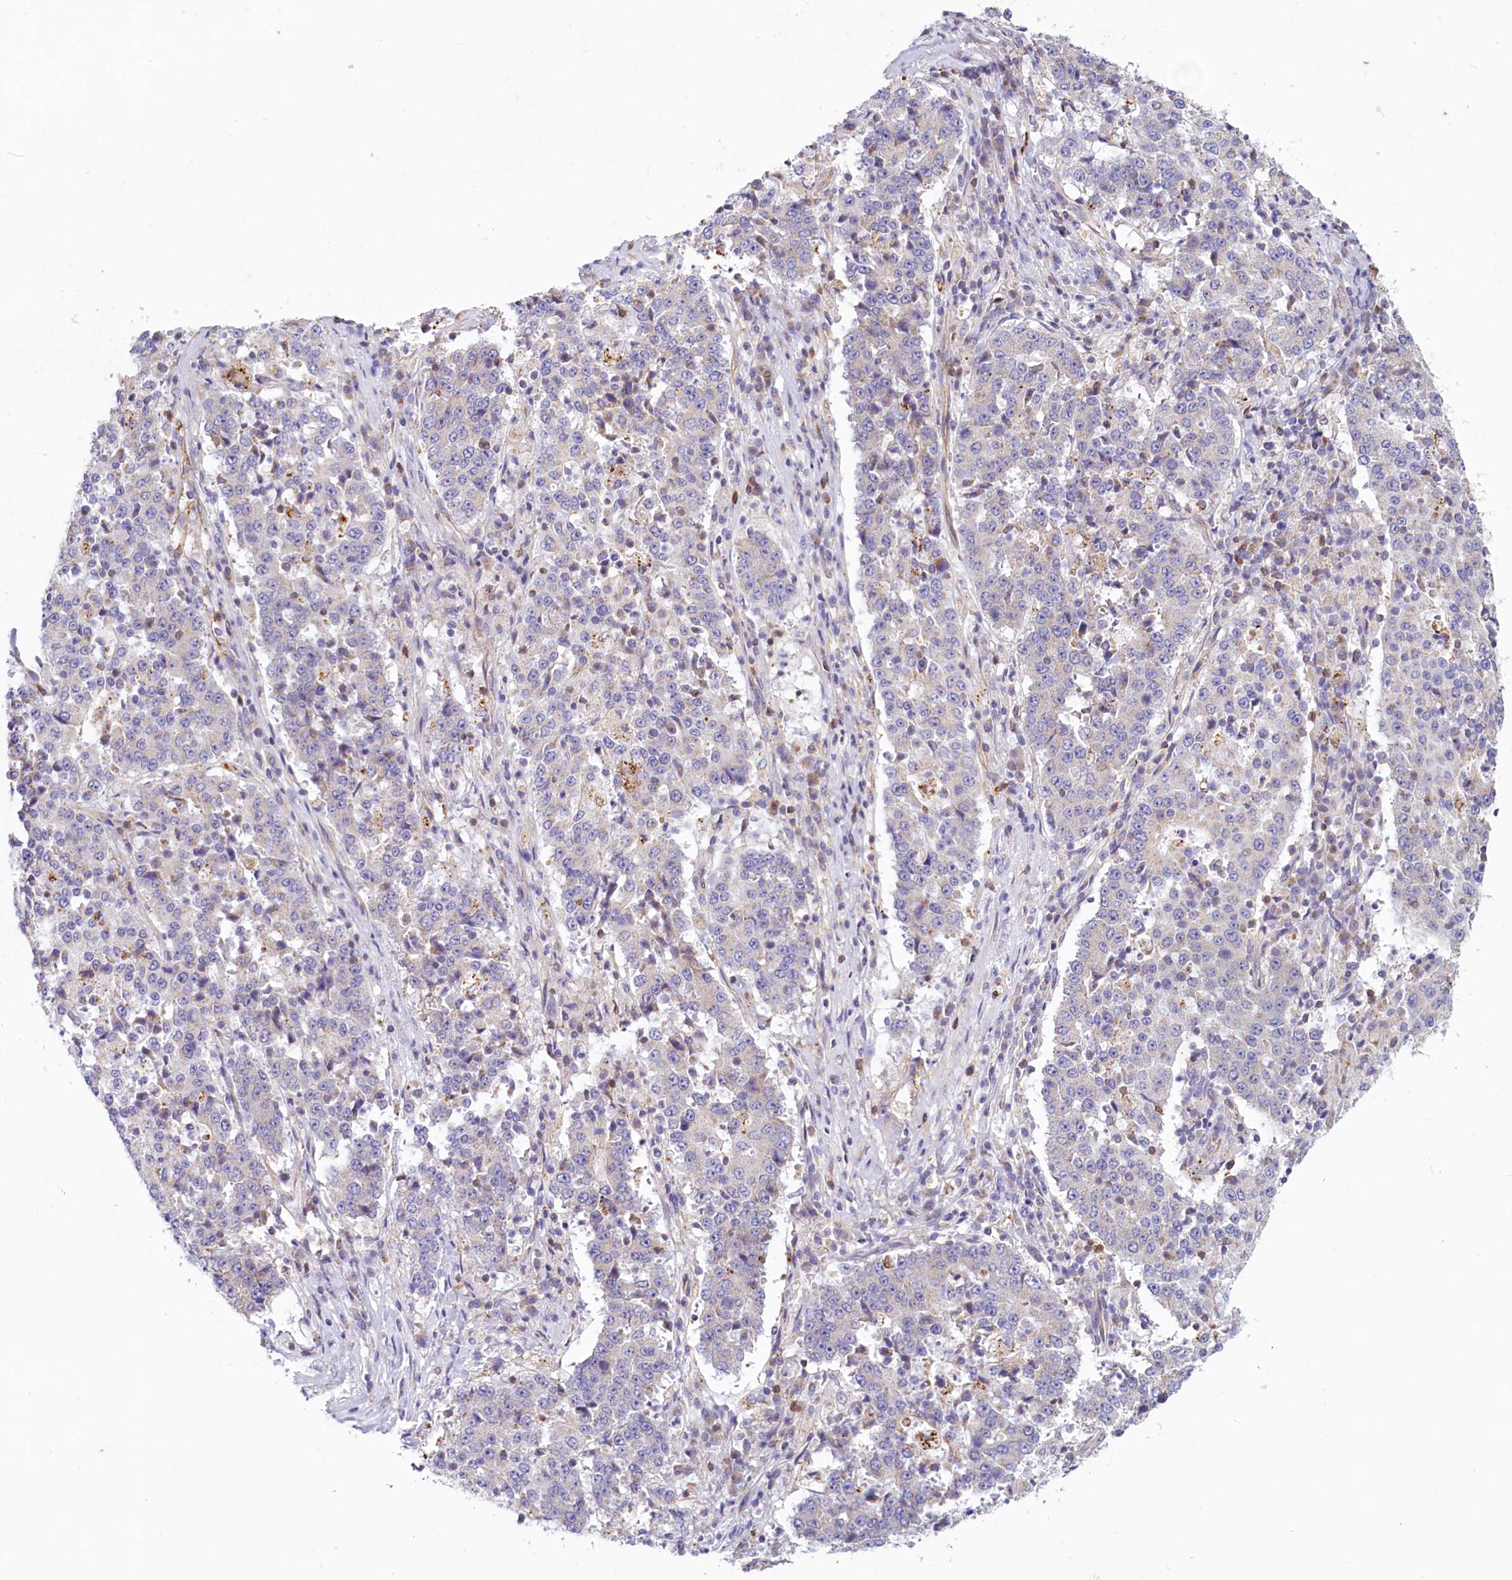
{"staining": {"intensity": "negative", "quantity": "none", "location": "none"}, "tissue": "stomach cancer", "cell_type": "Tumor cells", "image_type": "cancer", "snomed": [{"axis": "morphology", "description": "Adenocarcinoma, NOS"}, {"axis": "topography", "description": "Stomach"}], "caption": "A high-resolution image shows IHC staining of adenocarcinoma (stomach), which shows no significant staining in tumor cells. The staining was performed using DAB to visualize the protein expression in brown, while the nuclei were stained in blue with hematoxylin (Magnification: 20x).", "gene": "LMOD3", "patient": {"sex": "male", "age": 59}}